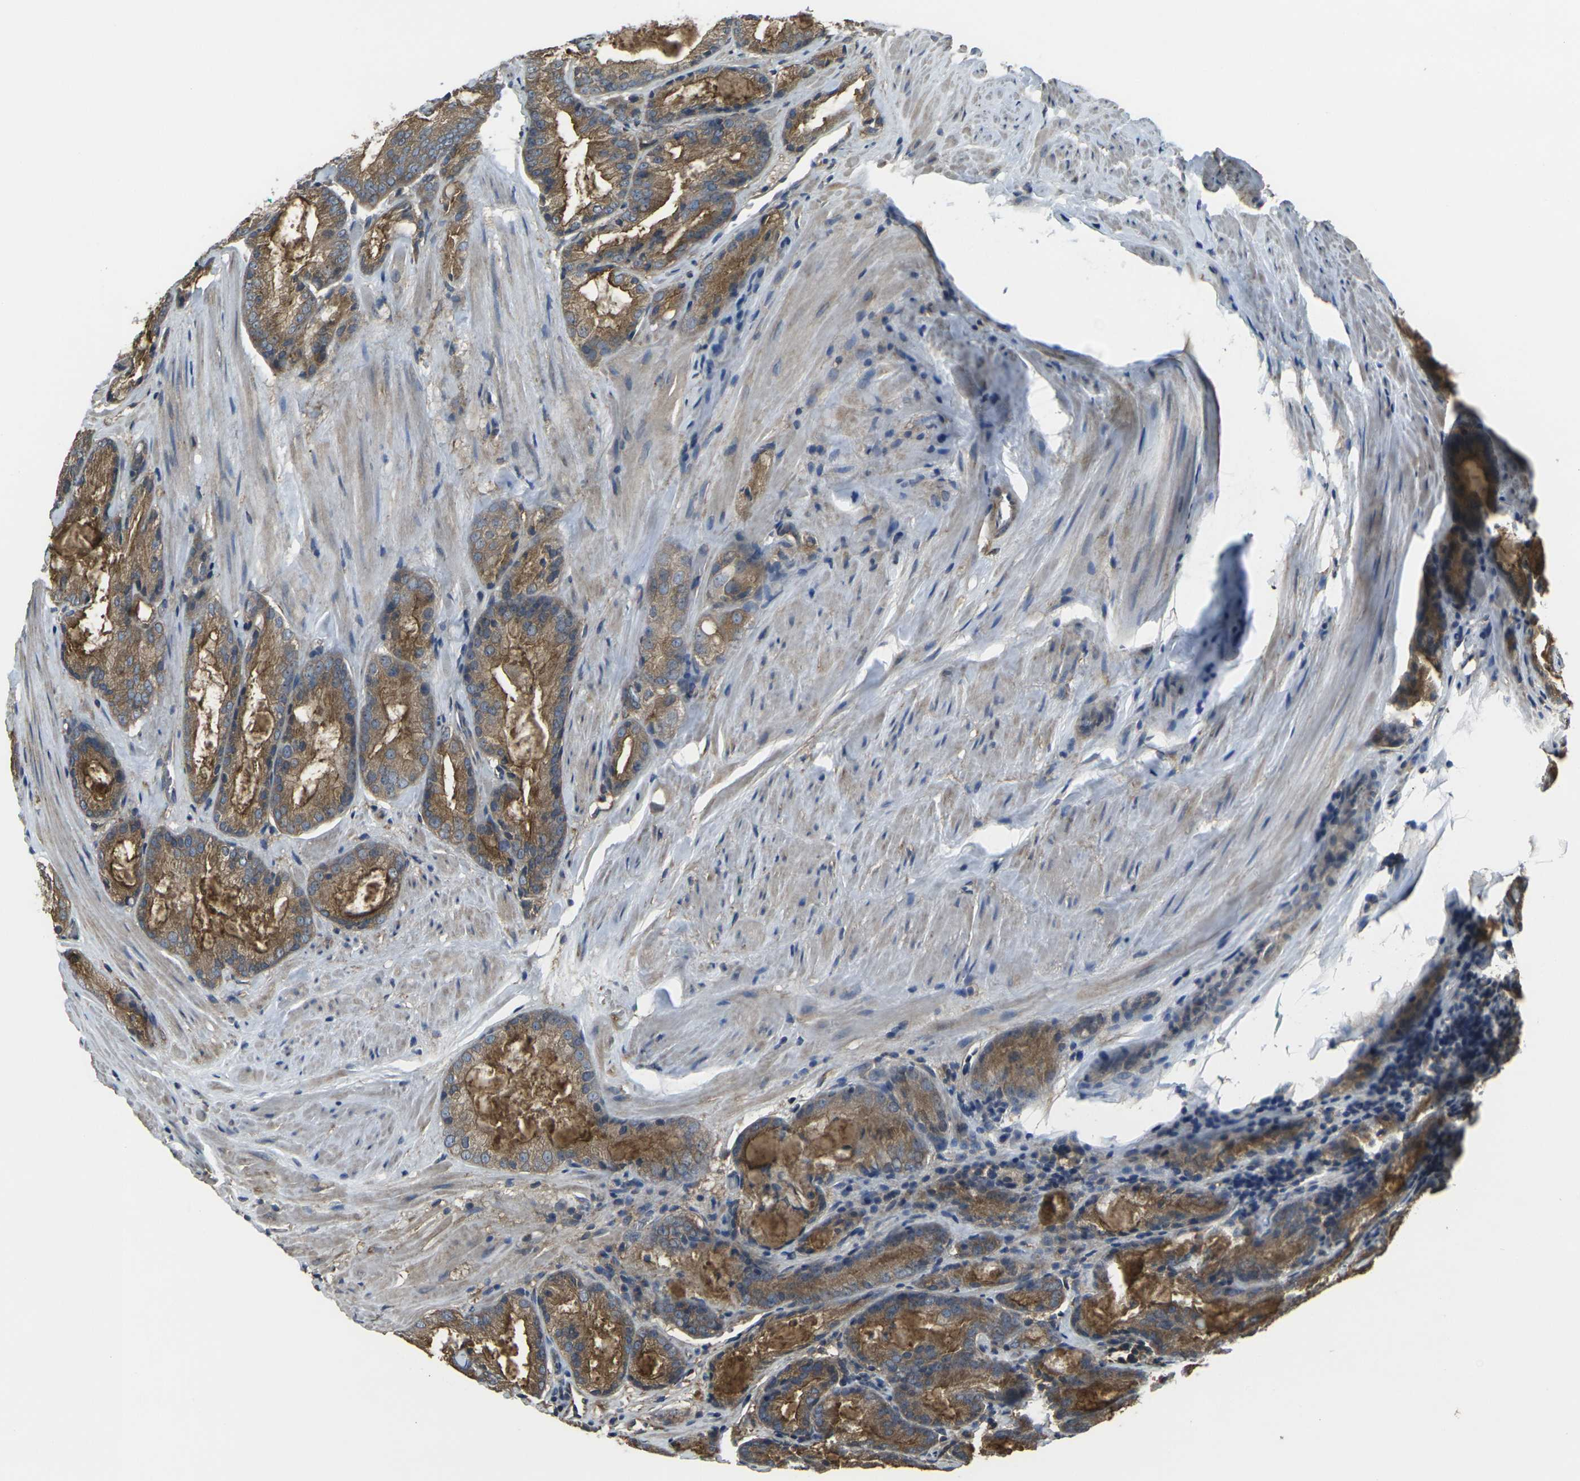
{"staining": {"intensity": "moderate", "quantity": ">75%", "location": "cytoplasmic/membranous"}, "tissue": "prostate cancer", "cell_type": "Tumor cells", "image_type": "cancer", "snomed": [{"axis": "morphology", "description": "Adenocarcinoma, Low grade"}, {"axis": "topography", "description": "Prostate"}], "caption": "A medium amount of moderate cytoplasmic/membranous staining is appreciated in about >75% of tumor cells in adenocarcinoma (low-grade) (prostate) tissue.", "gene": "PRKACB", "patient": {"sex": "male", "age": 64}}